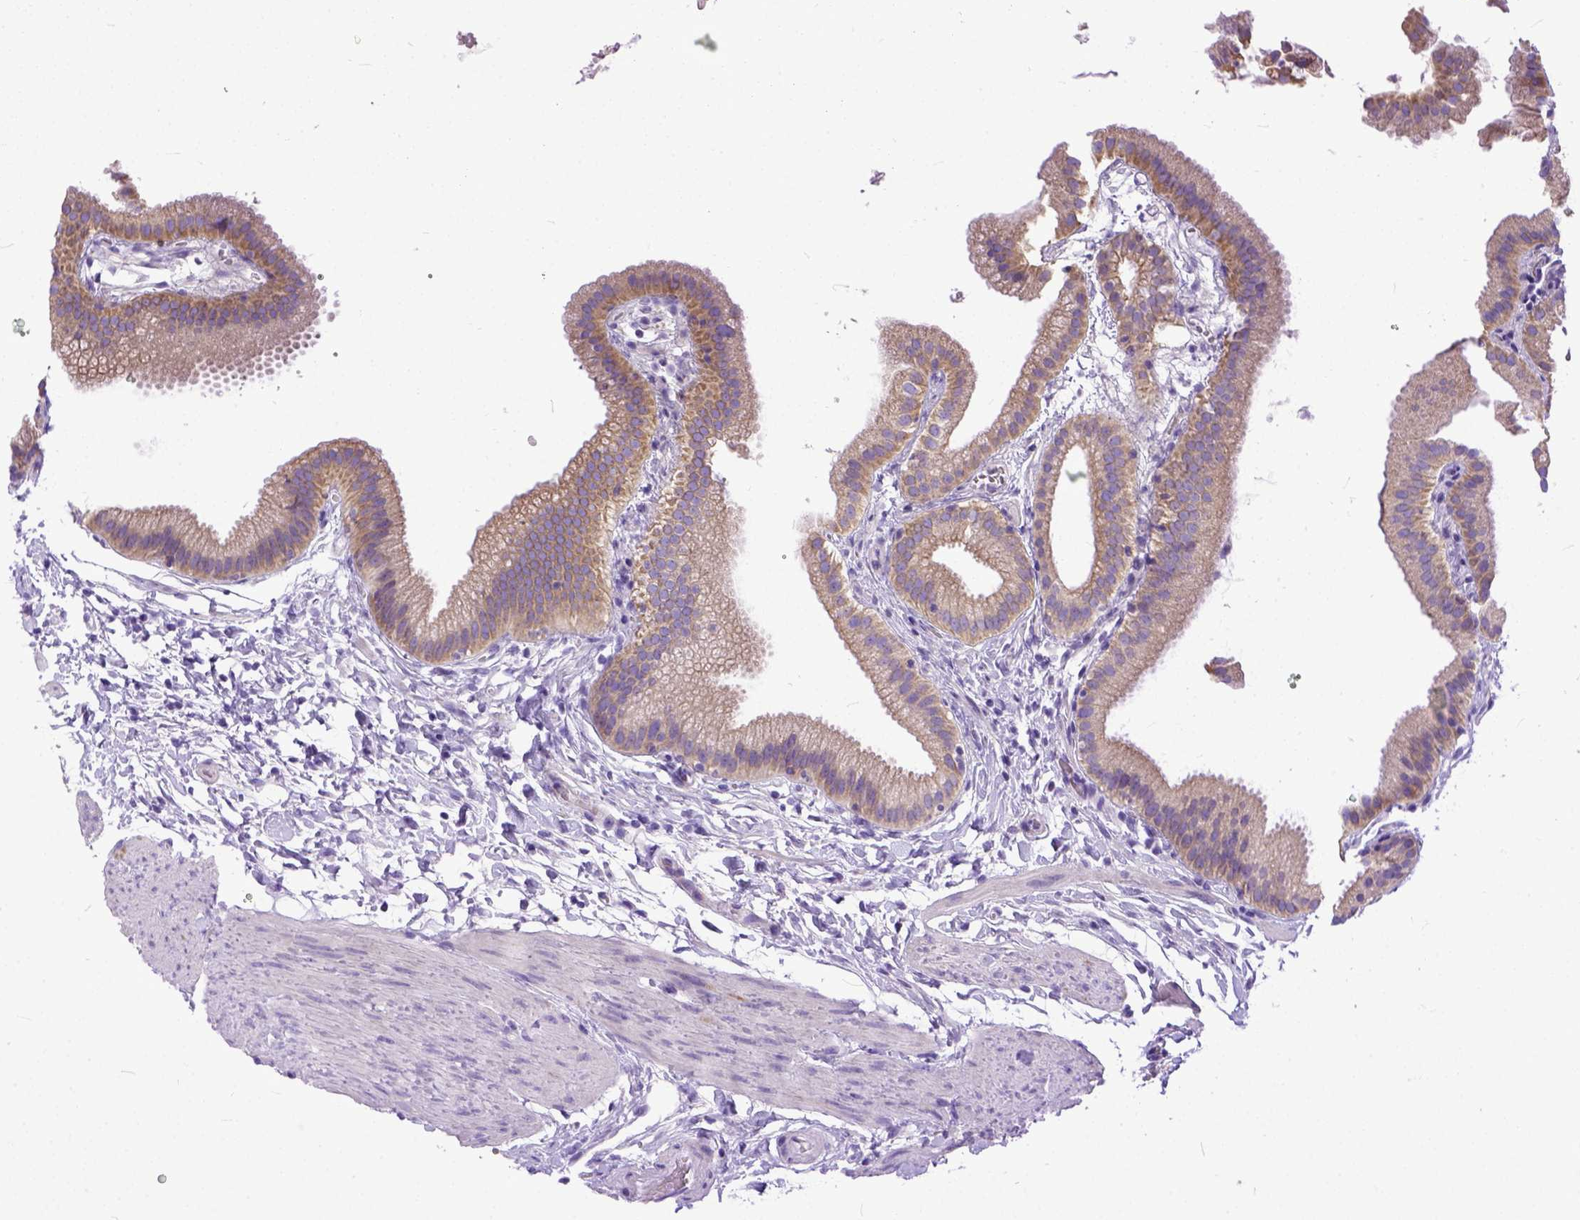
{"staining": {"intensity": "weak", "quantity": ">75%", "location": "cytoplasmic/membranous"}, "tissue": "gallbladder", "cell_type": "Glandular cells", "image_type": "normal", "snomed": [{"axis": "morphology", "description": "Normal tissue, NOS"}, {"axis": "topography", "description": "Gallbladder"}], "caption": "Protein staining of normal gallbladder exhibits weak cytoplasmic/membranous expression in approximately >75% of glandular cells.", "gene": "PPL", "patient": {"sex": "female", "age": 63}}